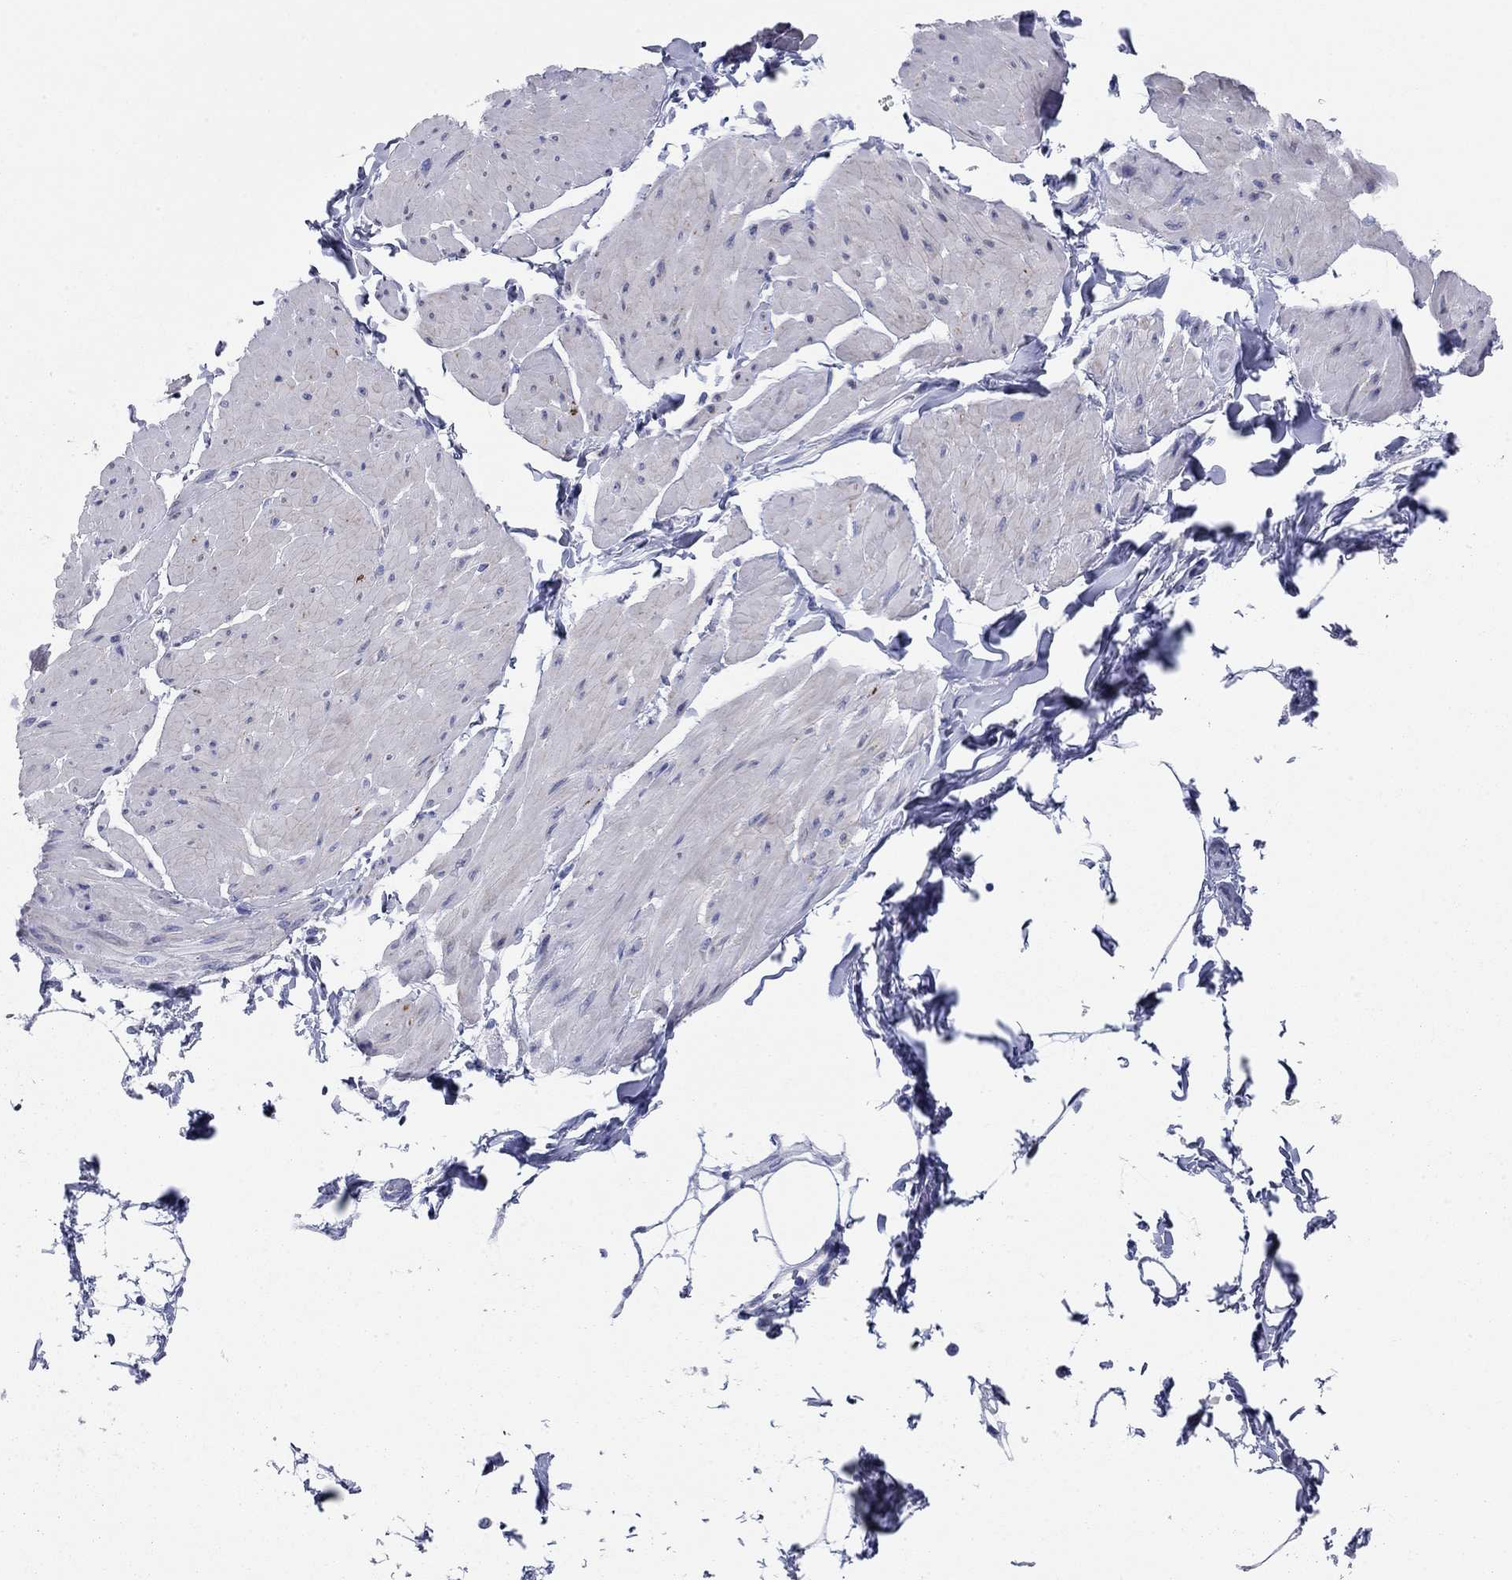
{"staining": {"intensity": "negative", "quantity": "none", "location": "none"}, "tissue": "smooth muscle", "cell_type": "Smooth muscle cells", "image_type": "normal", "snomed": [{"axis": "morphology", "description": "Normal tissue, NOS"}, {"axis": "topography", "description": "Adipose tissue"}, {"axis": "topography", "description": "Smooth muscle"}, {"axis": "topography", "description": "Peripheral nerve tissue"}], "caption": "This is an immunohistochemistry micrograph of benign human smooth muscle. There is no expression in smooth muscle cells.", "gene": "CHI3L2", "patient": {"sex": "male", "age": 83}}